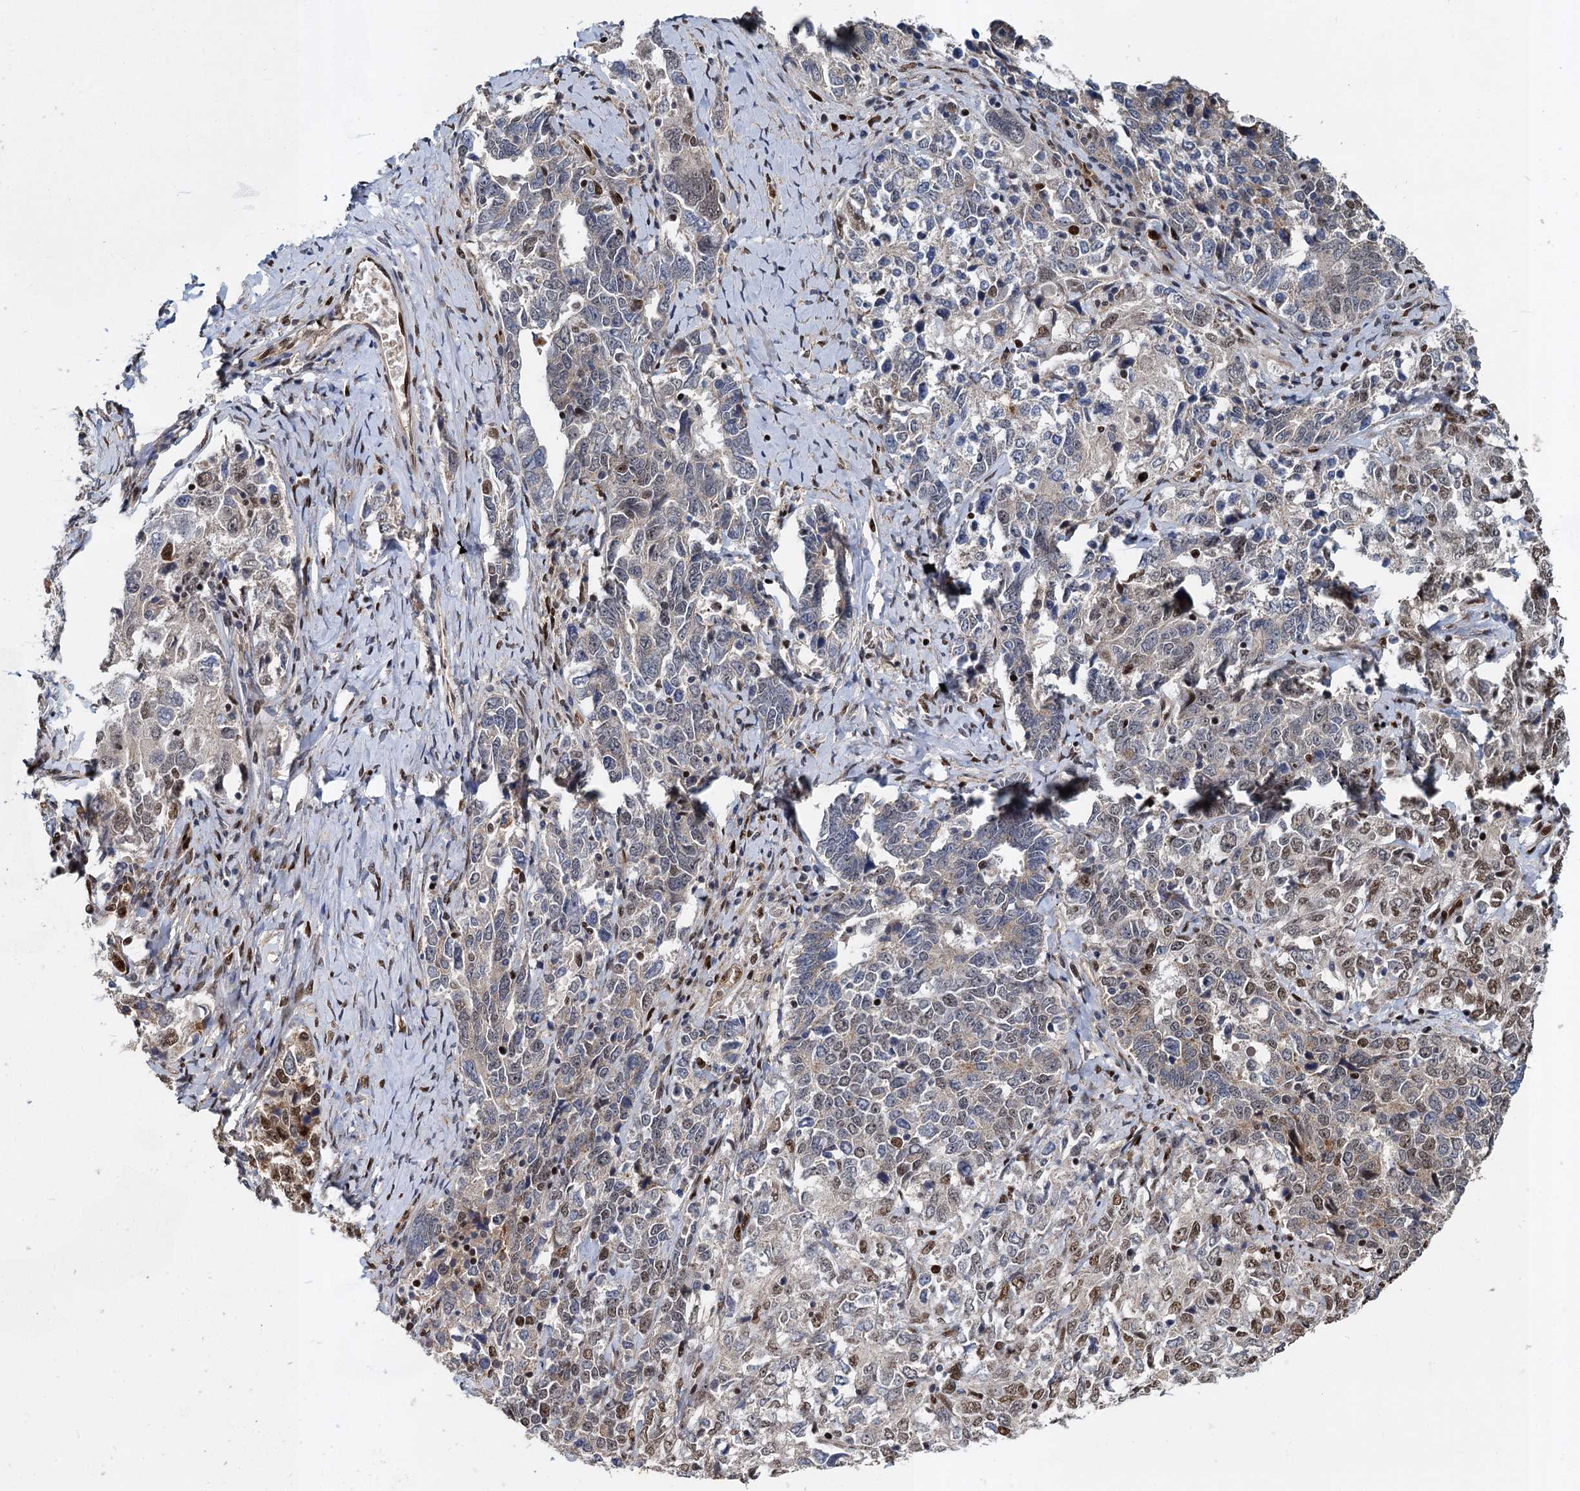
{"staining": {"intensity": "moderate", "quantity": "25%-75%", "location": "nuclear"}, "tissue": "ovarian cancer", "cell_type": "Tumor cells", "image_type": "cancer", "snomed": [{"axis": "morphology", "description": "Carcinoma, endometroid"}, {"axis": "topography", "description": "Ovary"}], "caption": "IHC (DAB (3,3'-diaminobenzidine)) staining of human endometroid carcinoma (ovarian) reveals moderate nuclear protein staining in approximately 25%-75% of tumor cells.", "gene": "ANKRD49", "patient": {"sex": "female", "age": 62}}